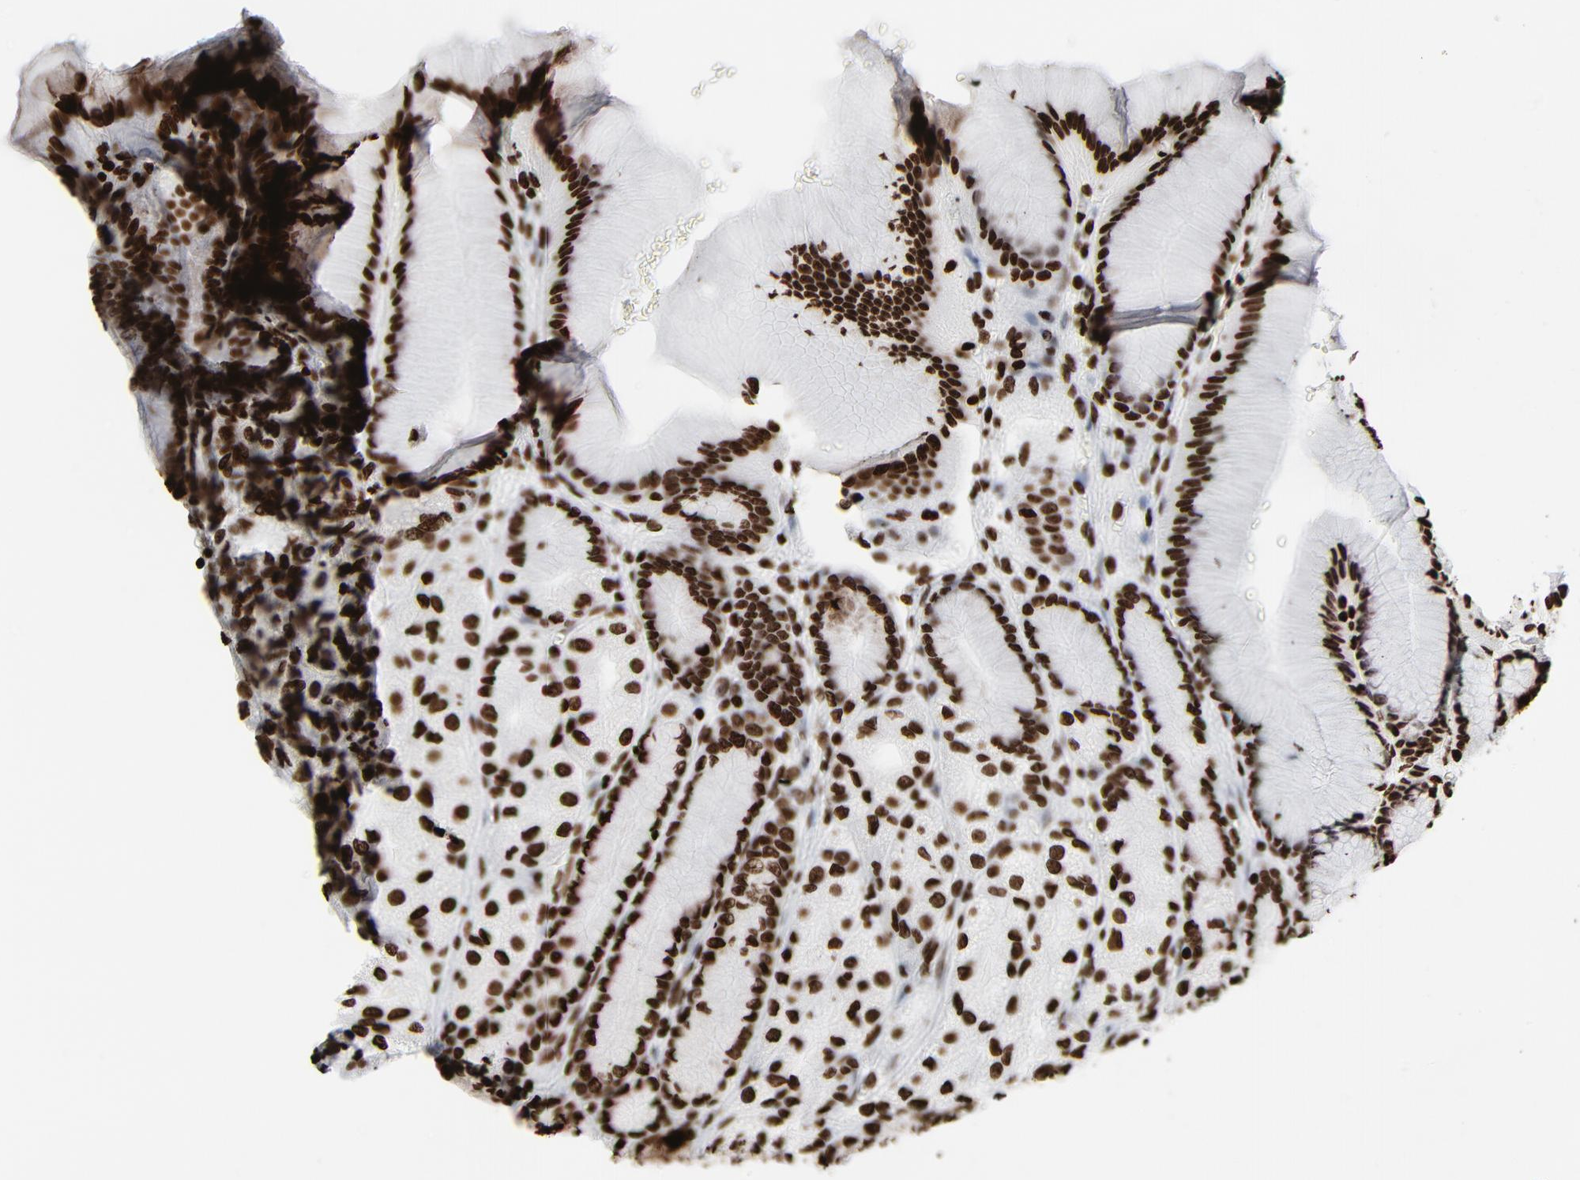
{"staining": {"intensity": "strong", "quantity": ">75%", "location": "nuclear"}, "tissue": "stomach", "cell_type": "Glandular cells", "image_type": "normal", "snomed": [{"axis": "morphology", "description": "Normal tissue, NOS"}, {"axis": "morphology", "description": "Adenocarcinoma, NOS"}, {"axis": "topography", "description": "Stomach"}, {"axis": "topography", "description": "Stomach, lower"}], "caption": "The immunohistochemical stain shows strong nuclear positivity in glandular cells of unremarkable stomach.", "gene": "H3", "patient": {"sex": "female", "age": 65}}